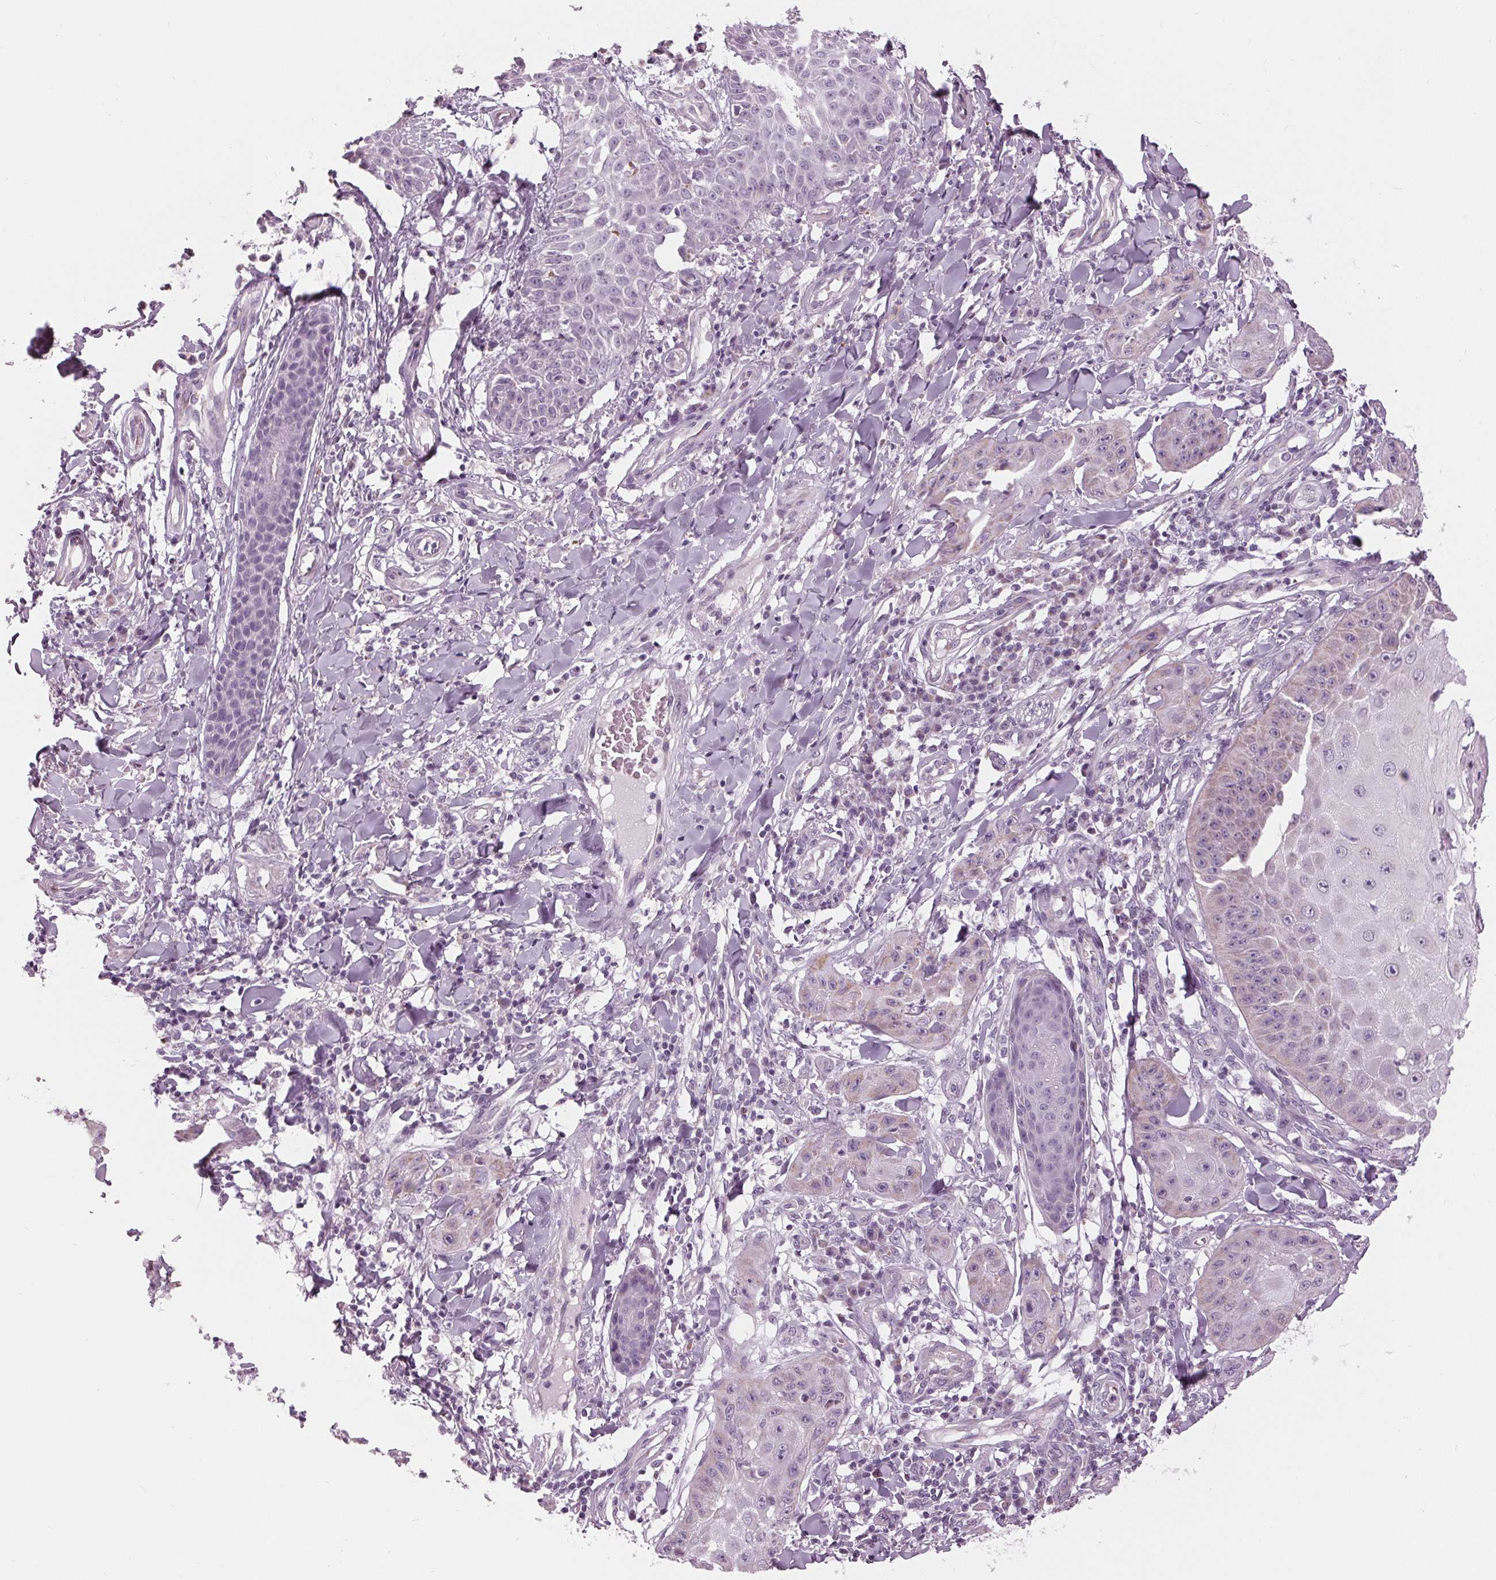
{"staining": {"intensity": "negative", "quantity": "none", "location": "none"}, "tissue": "skin cancer", "cell_type": "Tumor cells", "image_type": "cancer", "snomed": [{"axis": "morphology", "description": "Squamous cell carcinoma, NOS"}, {"axis": "topography", "description": "Skin"}], "caption": "Immunohistochemical staining of skin cancer exhibits no significant positivity in tumor cells. (Brightfield microscopy of DAB (3,3'-diaminobenzidine) immunohistochemistry (IHC) at high magnification).", "gene": "SAMD4A", "patient": {"sex": "male", "age": 70}}